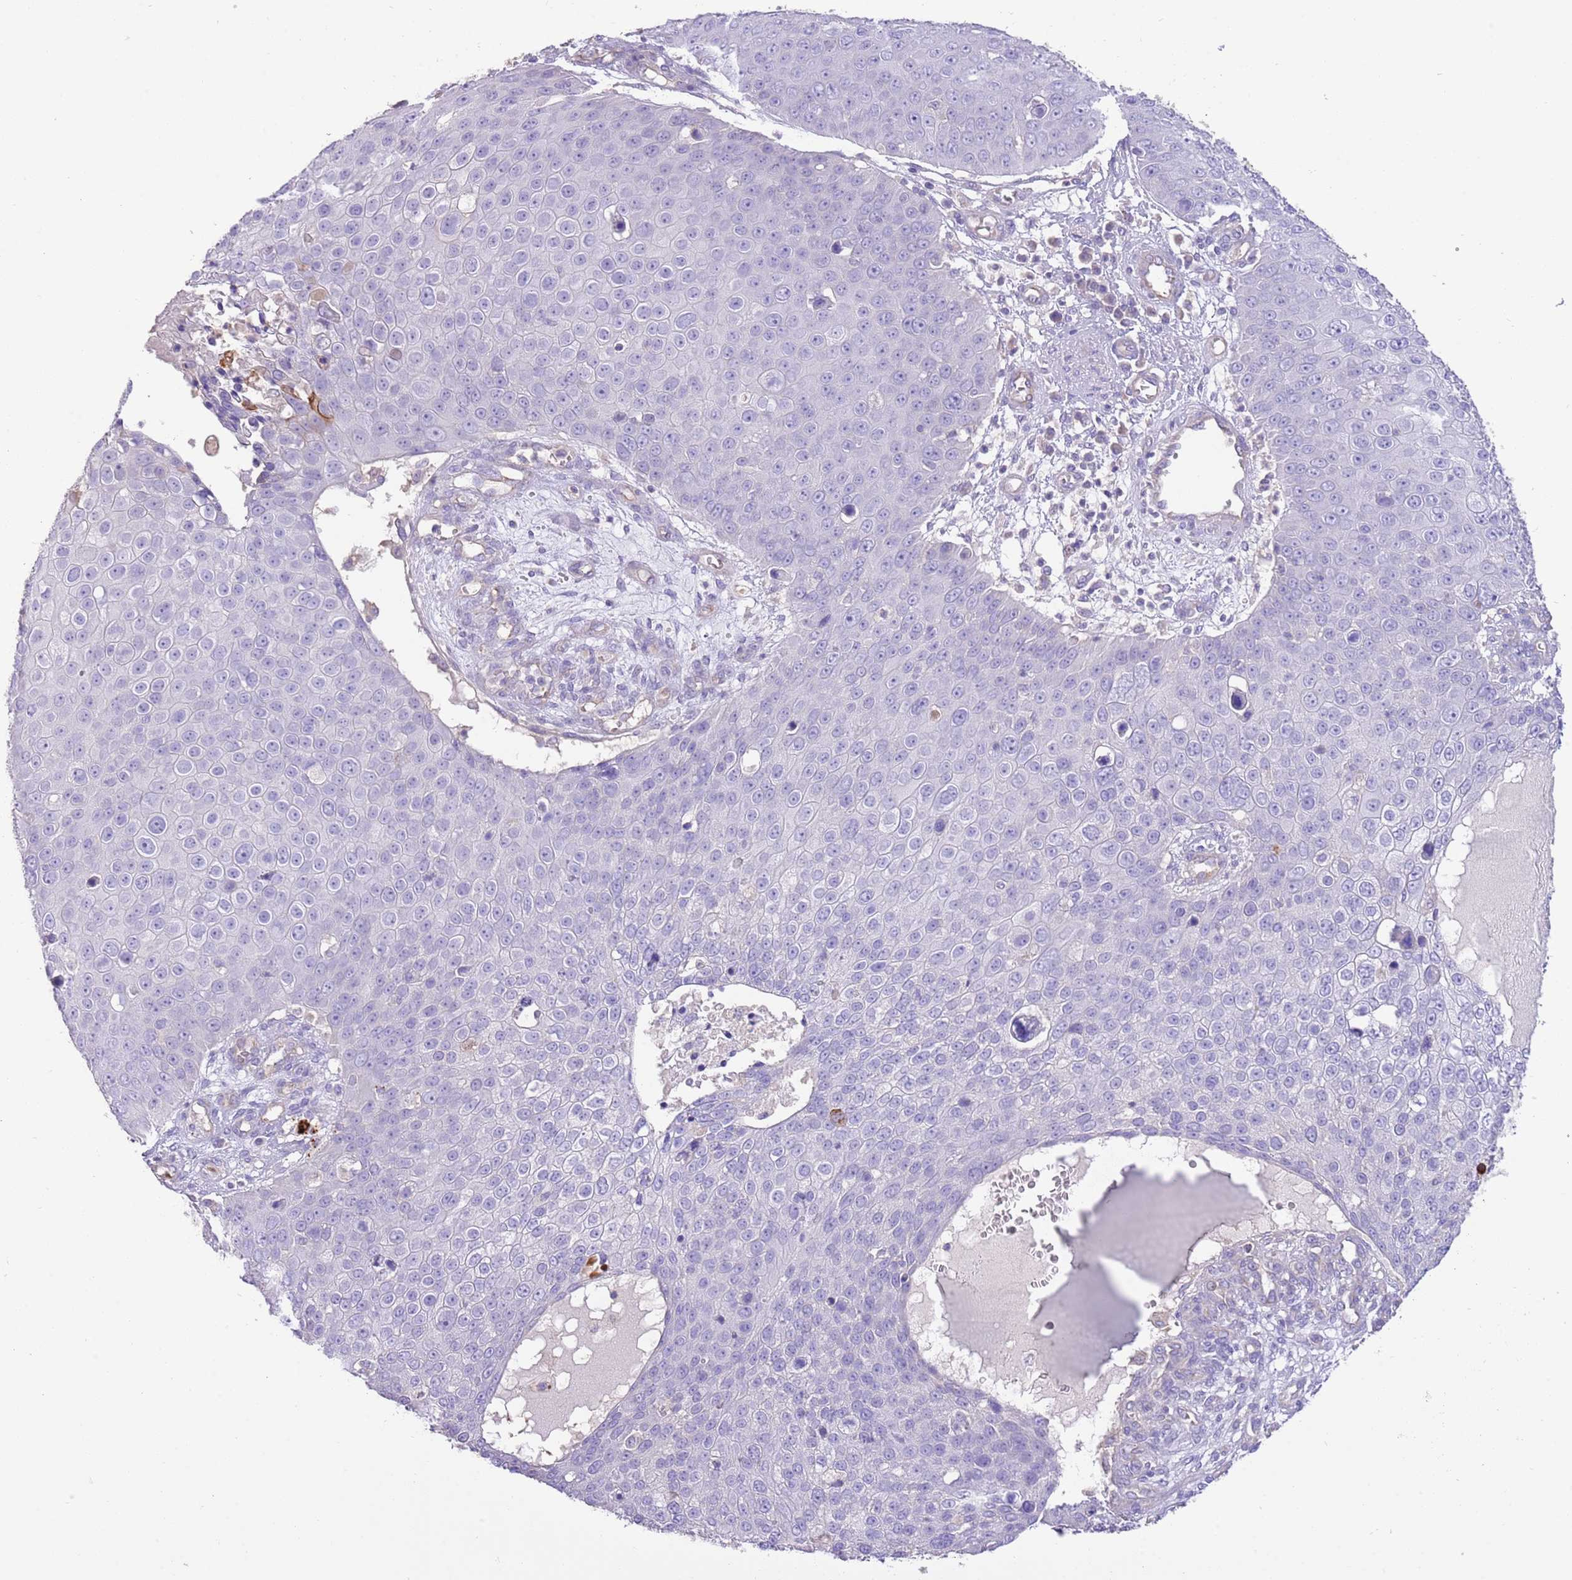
{"staining": {"intensity": "negative", "quantity": "none", "location": "none"}, "tissue": "skin cancer", "cell_type": "Tumor cells", "image_type": "cancer", "snomed": [{"axis": "morphology", "description": "Squamous cell carcinoma, NOS"}, {"axis": "topography", "description": "Skin"}], "caption": "DAB immunohistochemical staining of human squamous cell carcinoma (skin) displays no significant expression in tumor cells.", "gene": "SFTPA1", "patient": {"sex": "male", "age": 71}}